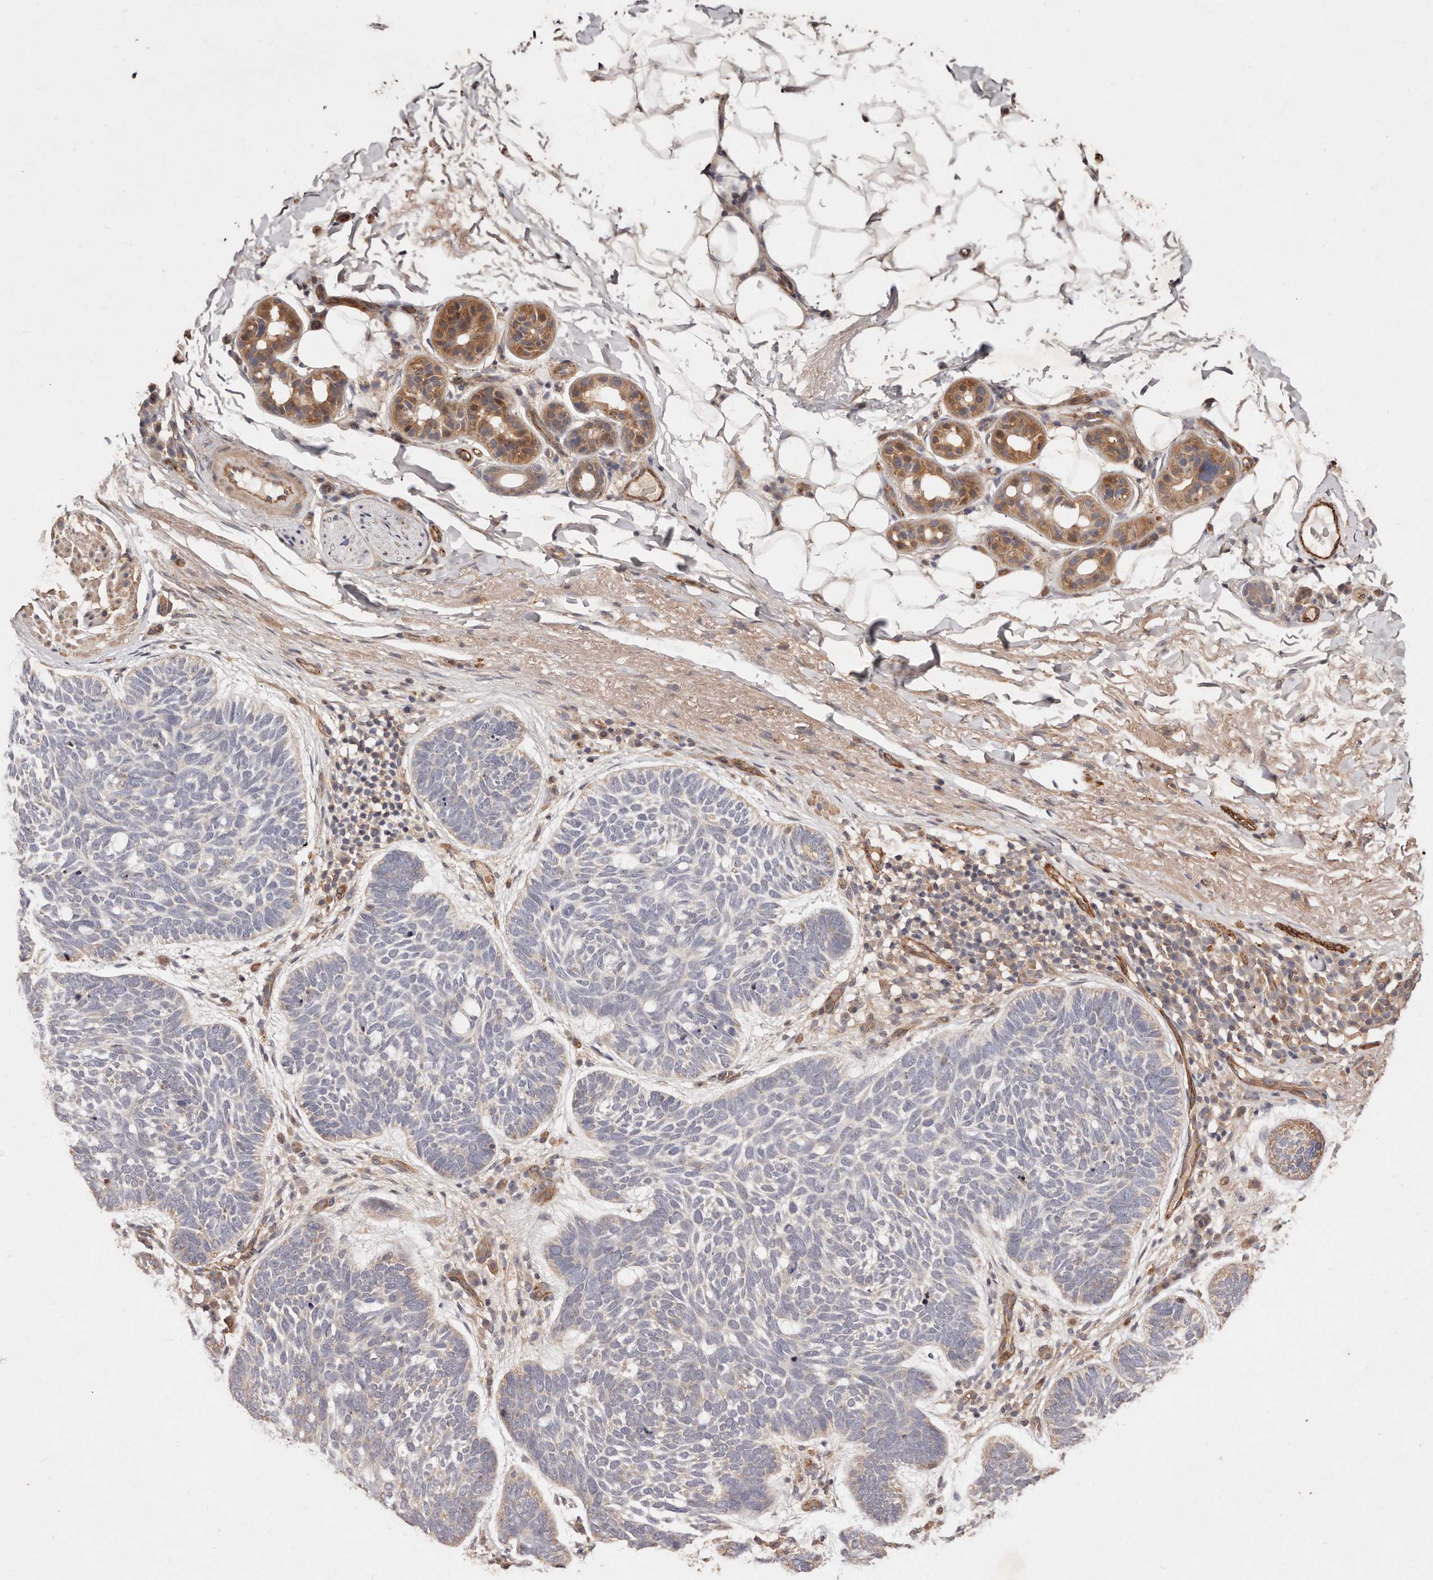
{"staining": {"intensity": "negative", "quantity": "none", "location": "none"}, "tissue": "skin cancer", "cell_type": "Tumor cells", "image_type": "cancer", "snomed": [{"axis": "morphology", "description": "Basal cell carcinoma"}, {"axis": "topography", "description": "Skin"}], "caption": "An image of skin cancer stained for a protein shows no brown staining in tumor cells.", "gene": "CCL14", "patient": {"sex": "female", "age": 85}}